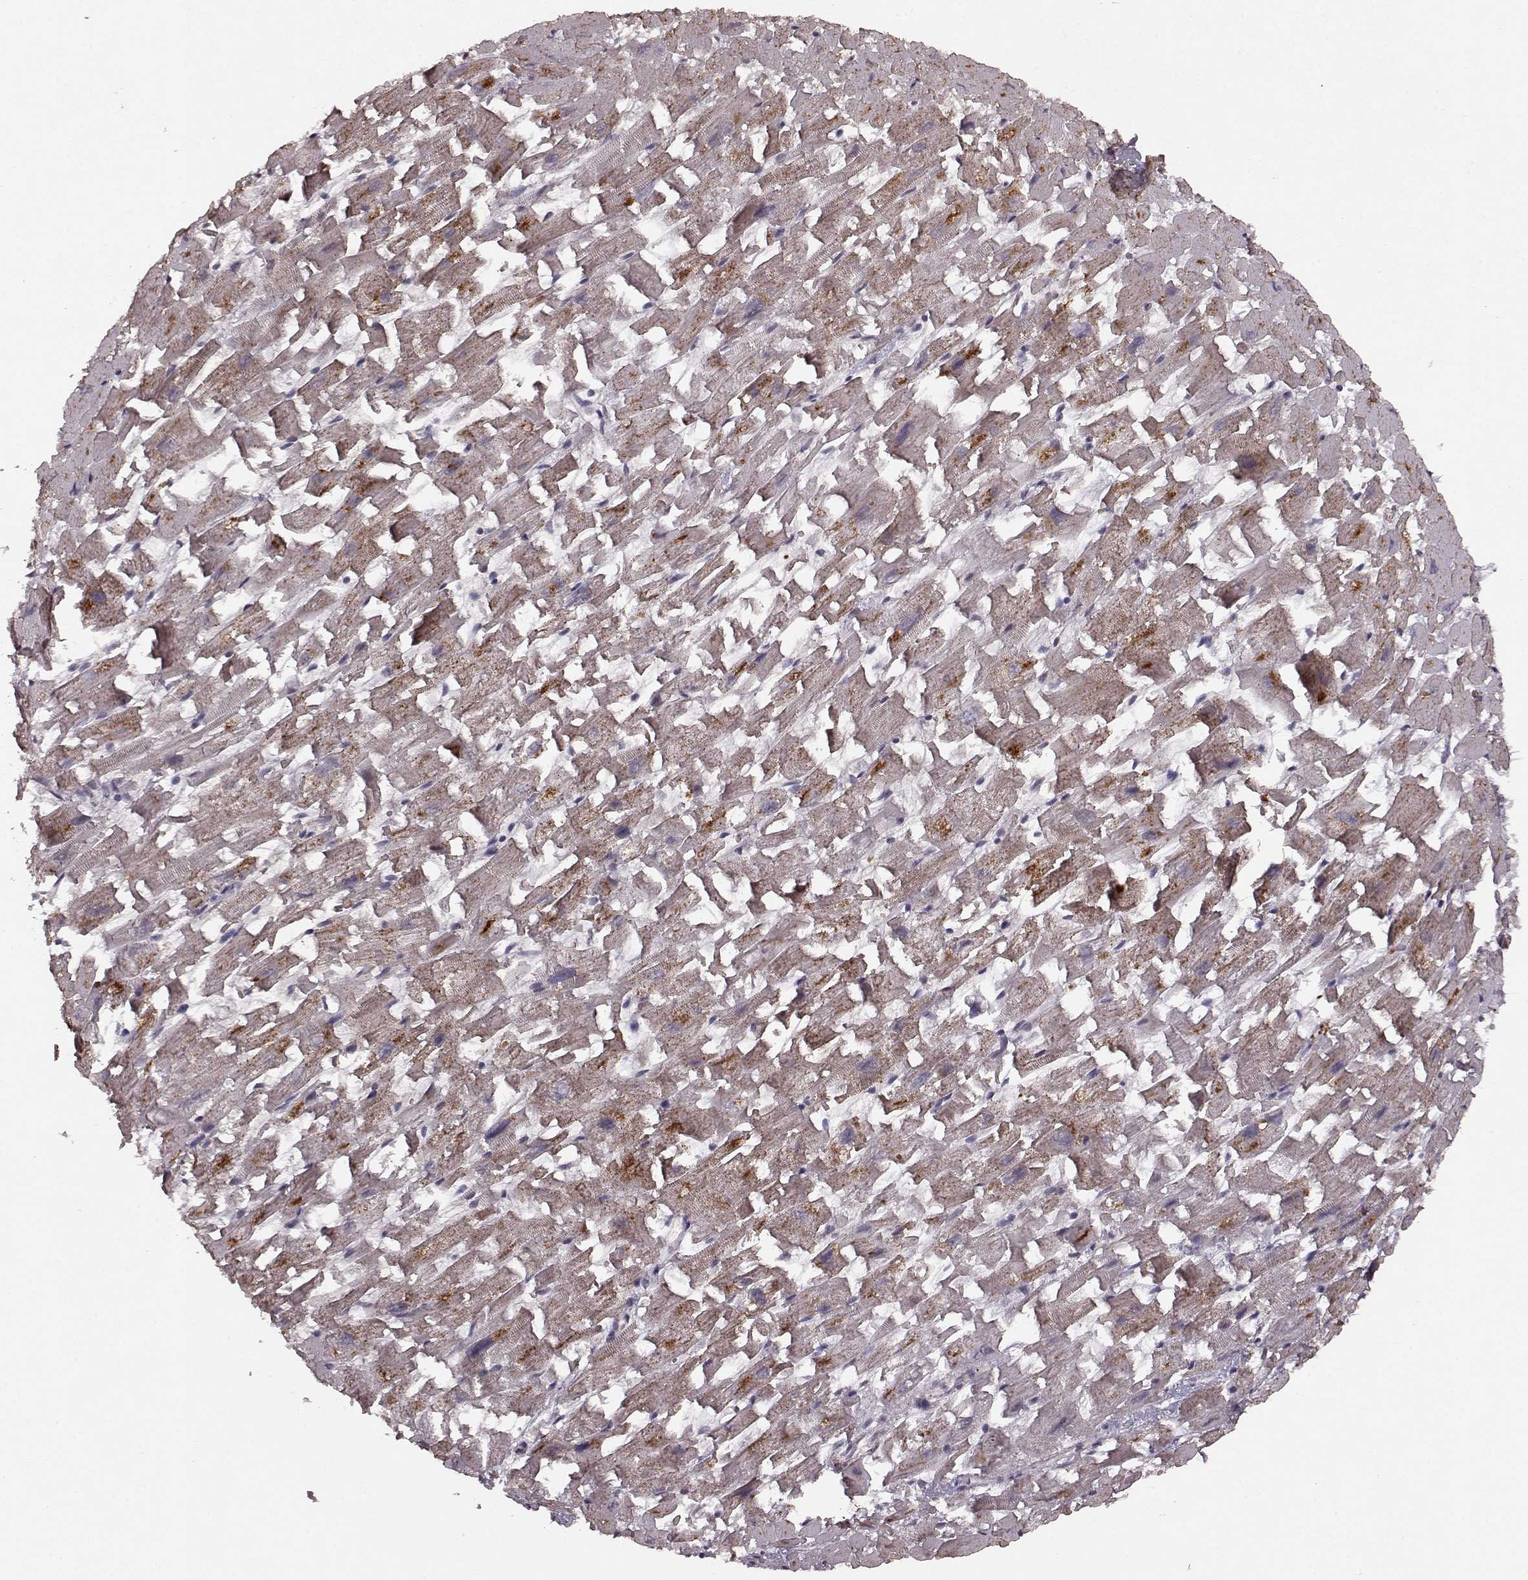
{"staining": {"intensity": "weak", "quantity": ">75%", "location": "cytoplasmic/membranous"}, "tissue": "heart muscle", "cell_type": "Cardiomyocytes", "image_type": "normal", "snomed": [{"axis": "morphology", "description": "Normal tissue, NOS"}, {"axis": "topography", "description": "Heart"}], "caption": "Protein positivity by immunohistochemistry shows weak cytoplasmic/membranous expression in about >75% of cardiomyocytes in normal heart muscle.", "gene": "RRAGD", "patient": {"sex": "female", "age": 64}}